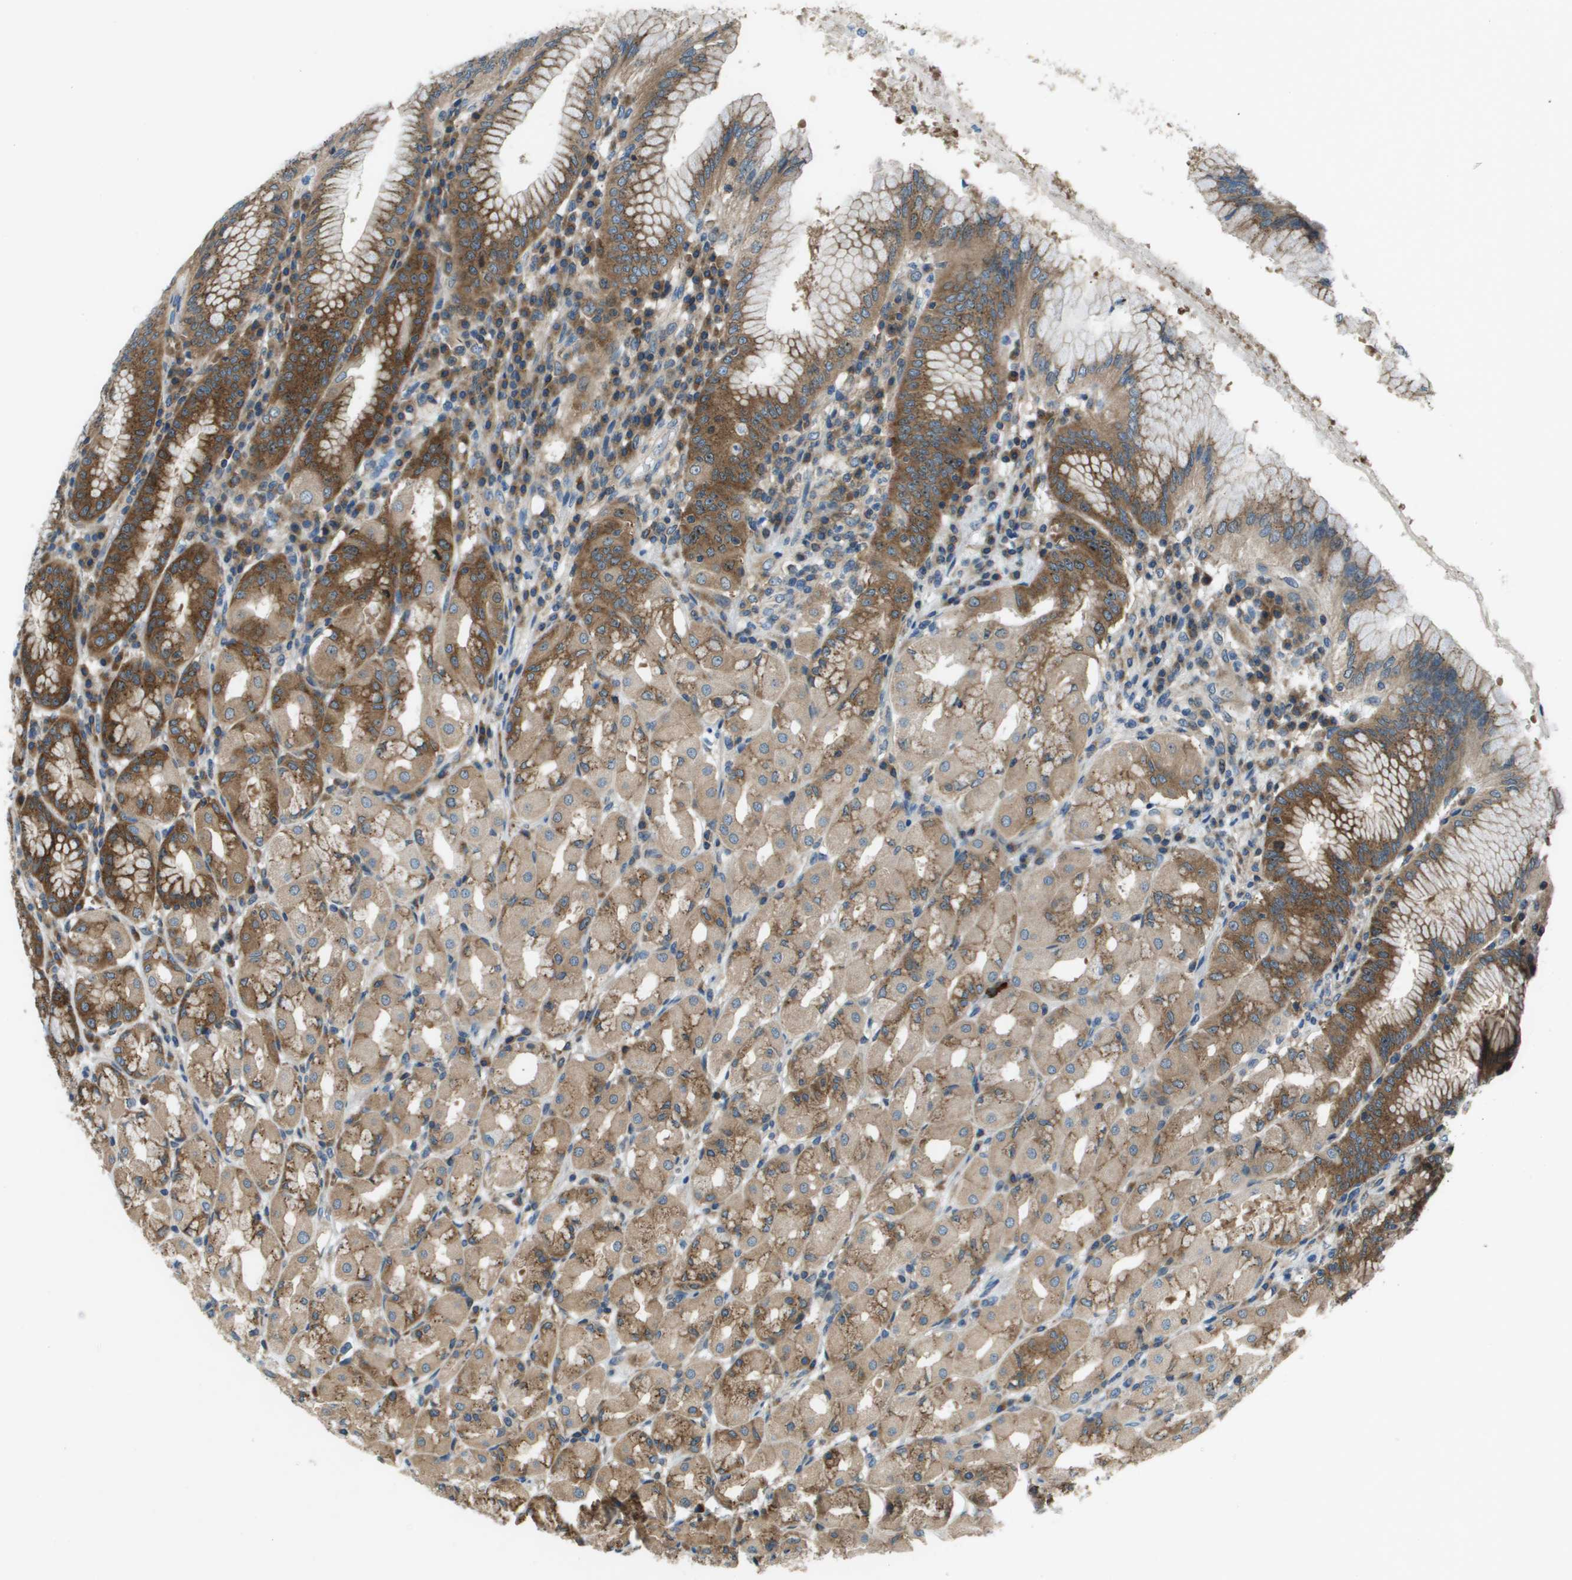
{"staining": {"intensity": "strong", "quantity": "25%-75%", "location": "cytoplasmic/membranous"}, "tissue": "stomach", "cell_type": "Glandular cells", "image_type": "normal", "snomed": [{"axis": "morphology", "description": "Normal tissue, NOS"}, {"axis": "topography", "description": "Stomach"}, {"axis": "topography", "description": "Stomach, lower"}], "caption": "Strong cytoplasmic/membranous positivity for a protein is appreciated in about 25%-75% of glandular cells of normal stomach using IHC.", "gene": "ARFGAP2", "patient": {"sex": "female", "age": 56}}